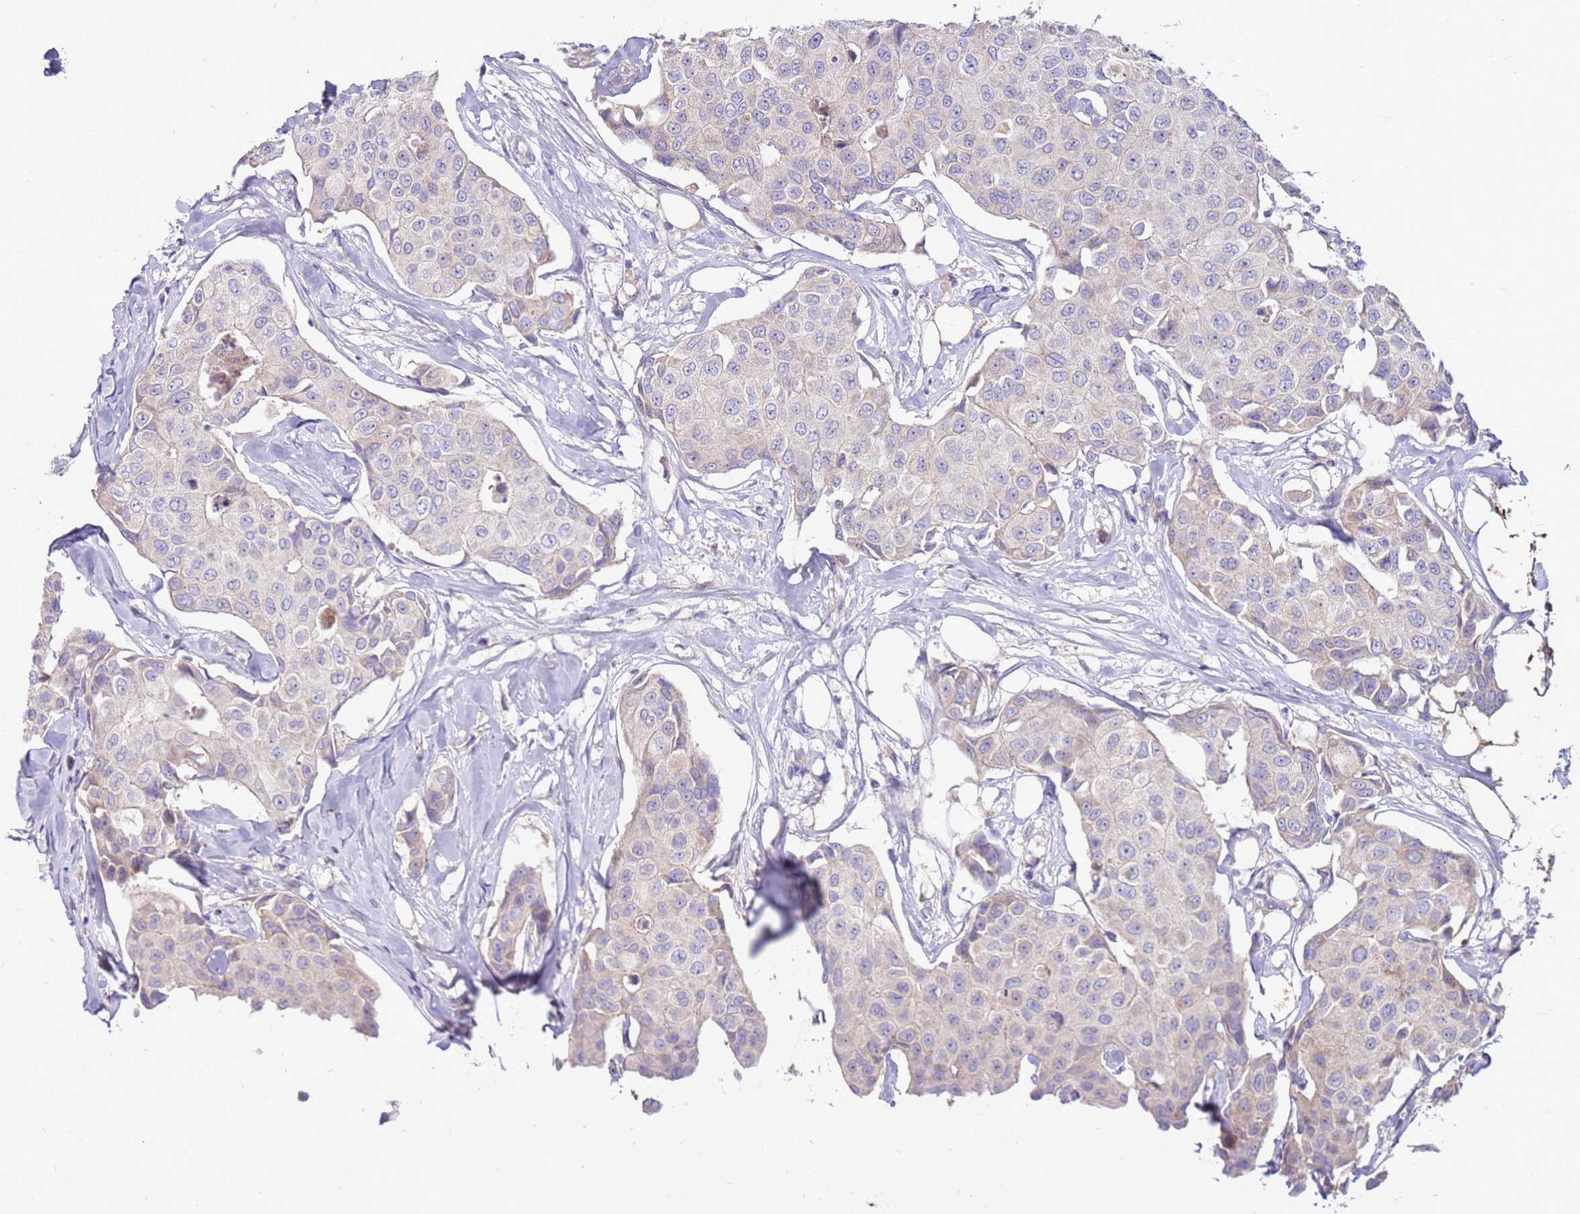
{"staining": {"intensity": "negative", "quantity": "none", "location": "none"}, "tissue": "breast cancer", "cell_type": "Tumor cells", "image_type": "cancer", "snomed": [{"axis": "morphology", "description": "Duct carcinoma"}, {"axis": "topography", "description": "Breast"}], "caption": "An IHC image of breast cancer (infiltrating ductal carcinoma) is shown. There is no staining in tumor cells of breast cancer (infiltrating ductal carcinoma).", "gene": "SLC44A4", "patient": {"sex": "female", "age": 80}}